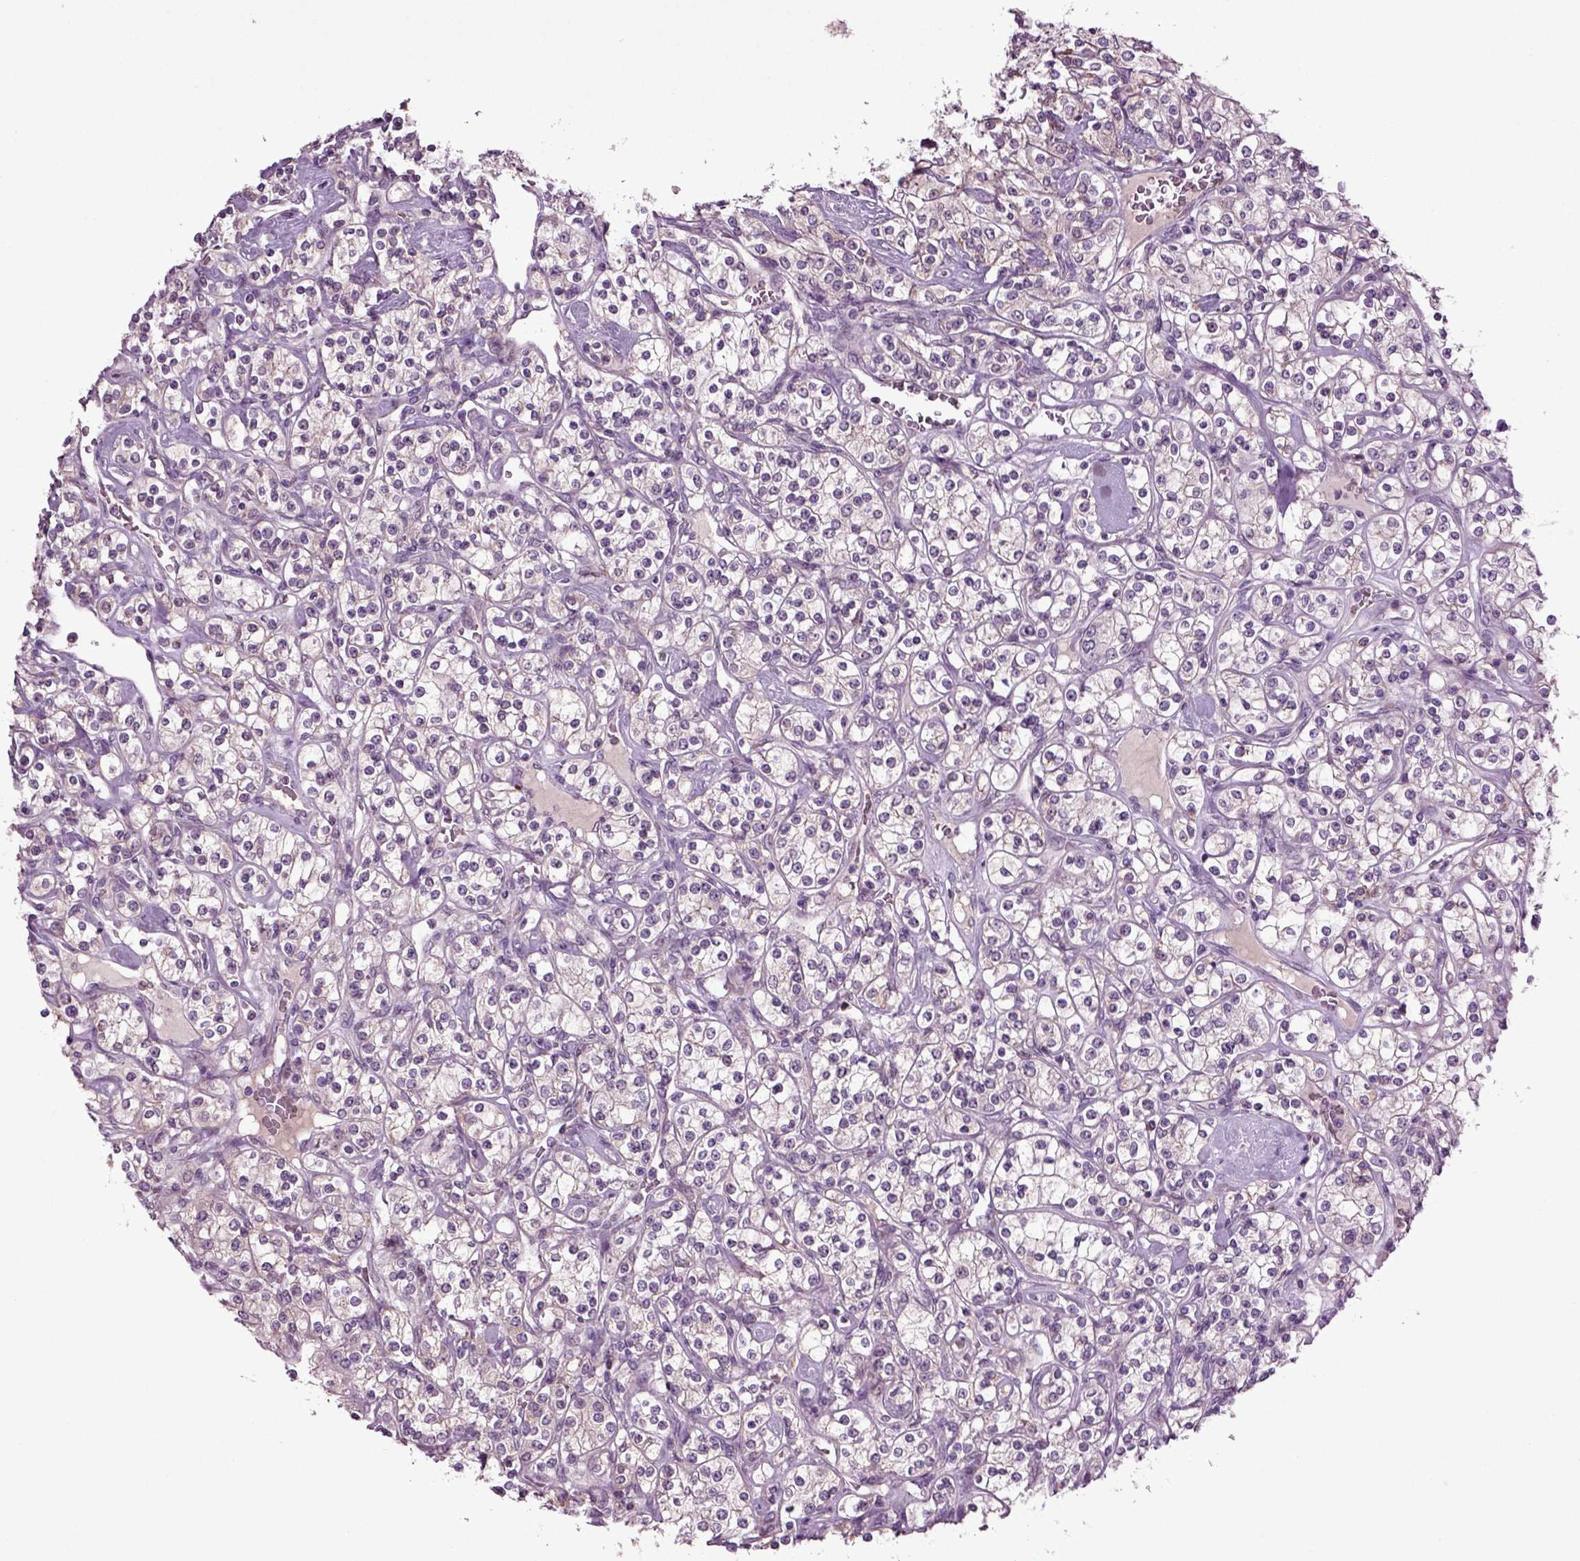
{"staining": {"intensity": "negative", "quantity": "none", "location": "none"}, "tissue": "renal cancer", "cell_type": "Tumor cells", "image_type": "cancer", "snomed": [{"axis": "morphology", "description": "Adenocarcinoma, NOS"}, {"axis": "topography", "description": "Kidney"}], "caption": "Renal adenocarcinoma was stained to show a protein in brown. There is no significant positivity in tumor cells.", "gene": "SLC17A6", "patient": {"sex": "male", "age": 77}}